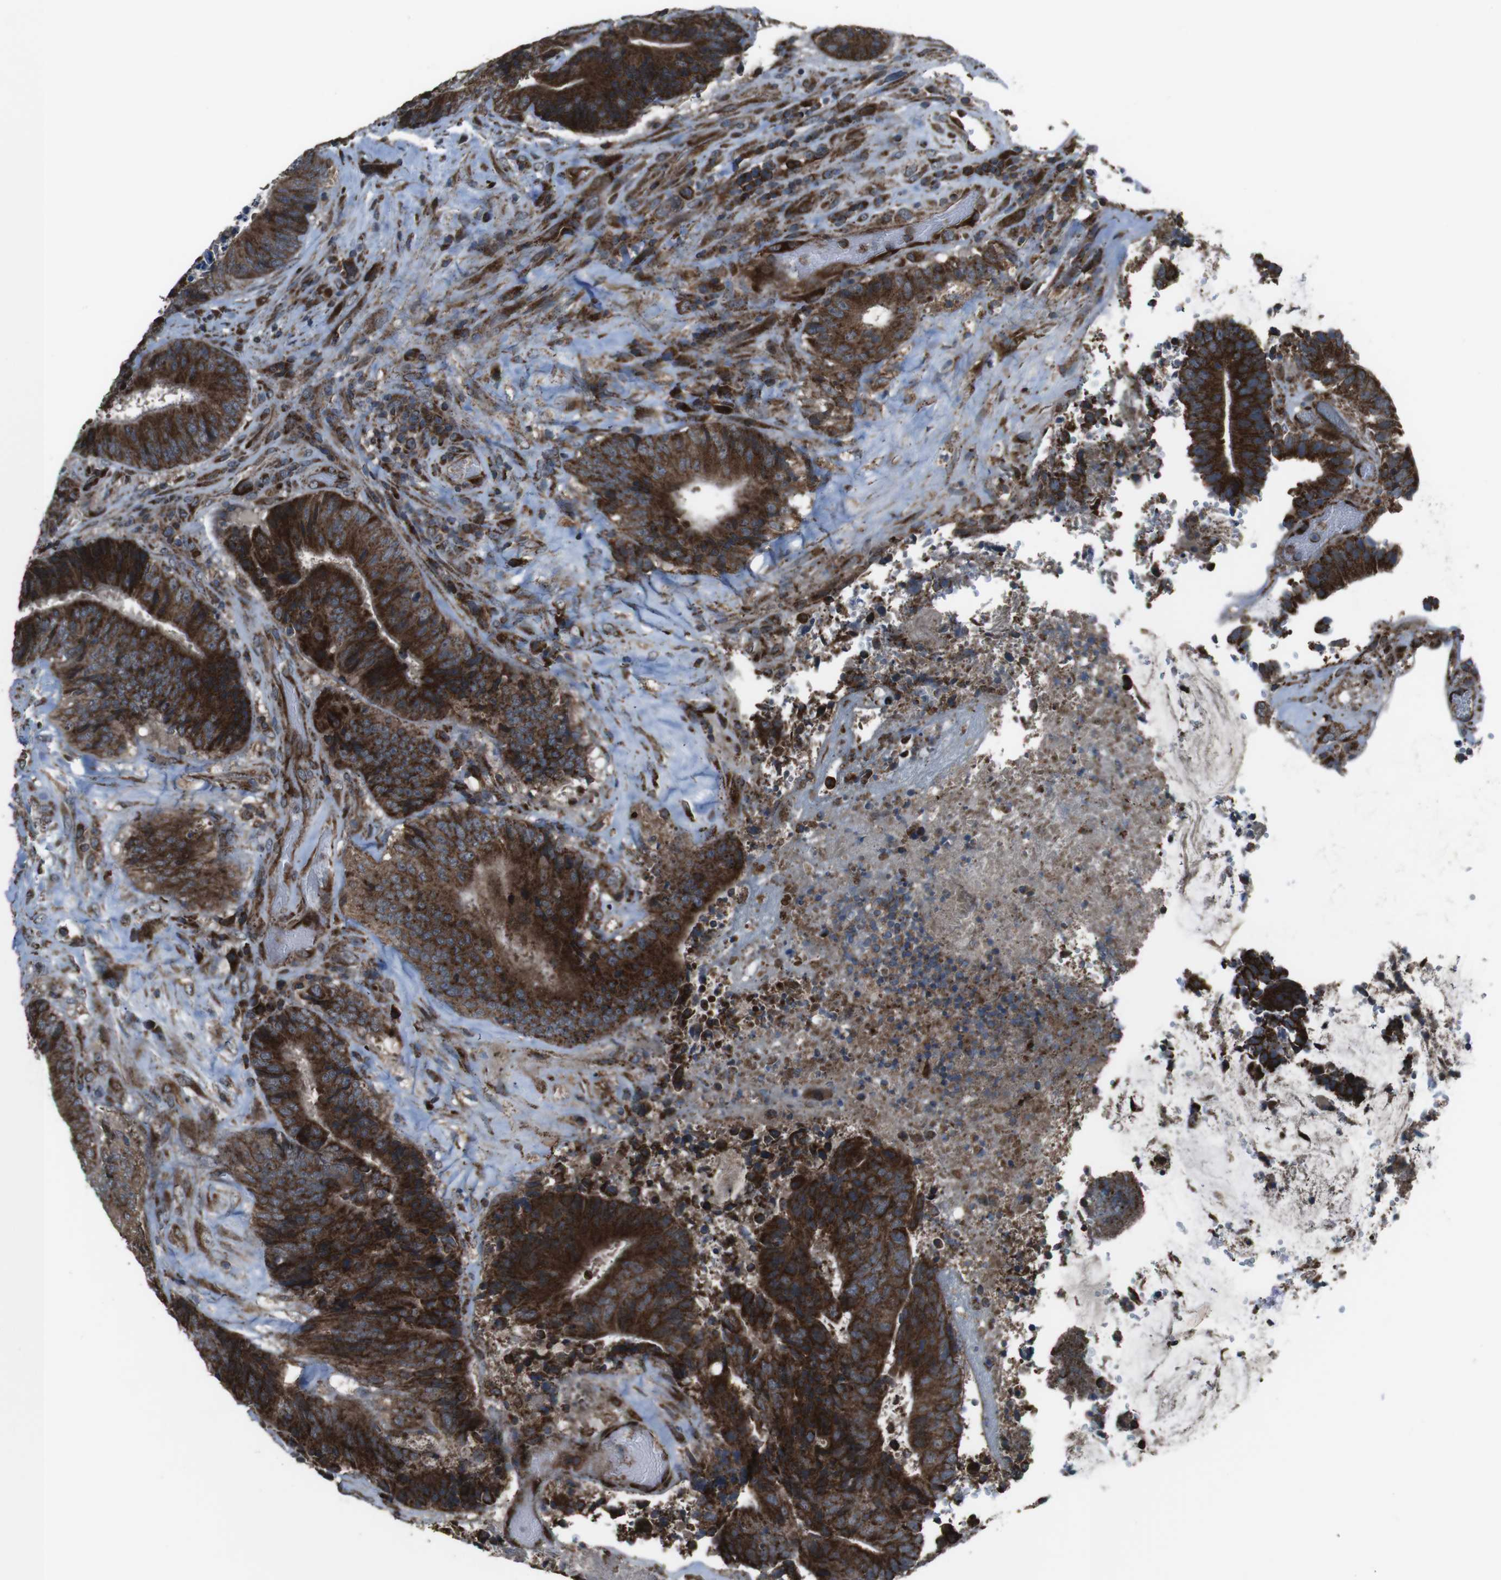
{"staining": {"intensity": "strong", "quantity": ">75%", "location": "cytoplasmic/membranous"}, "tissue": "colorectal cancer", "cell_type": "Tumor cells", "image_type": "cancer", "snomed": [{"axis": "morphology", "description": "Adenocarcinoma, NOS"}, {"axis": "topography", "description": "Rectum"}], "caption": "Approximately >75% of tumor cells in colorectal adenocarcinoma exhibit strong cytoplasmic/membranous protein positivity as visualized by brown immunohistochemical staining.", "gene": "GIMAP8", "patient": {"sex": "male", "age": 72}}